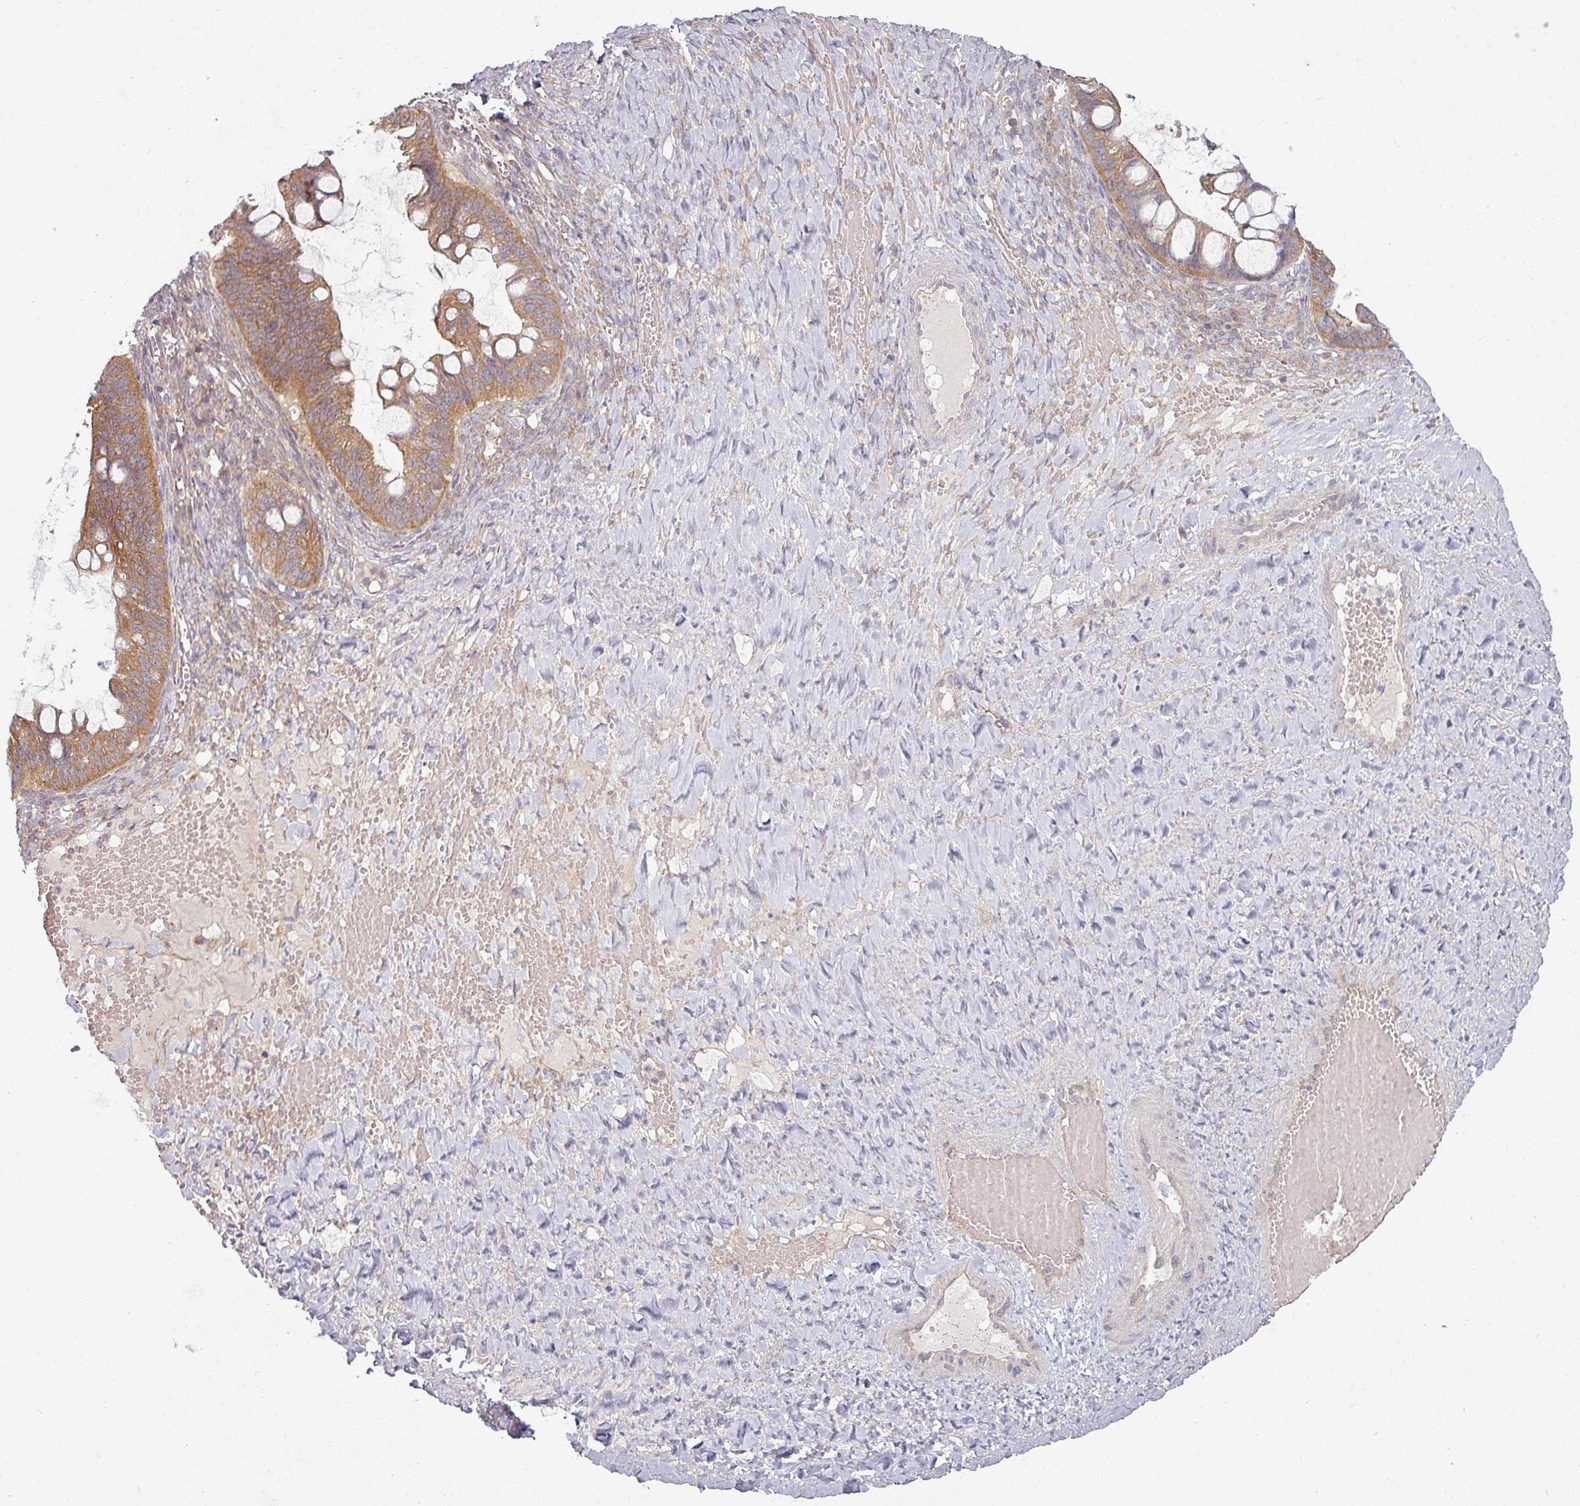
{"staining": {"intensity": "moderate", "quantity": ">75%", "location": "cytoplasmic/membranous"}, "tissue": "ovarian cancer", "cell_type": "Tumor cells", "image_type": "cancer", "snomed": [{"axis": "morphology", "description": "Cystadenocarcinoma, mucinous, NOS"}, {"axis": "topography", "description": "Ovary"}], "caption": "Immunohistochemical staining of ovarian cancer reveals moderate cytoplasmic/membranous protein positivity in approximately >75% of tumor cells.", "gene": "PLEKHJ1", "patient": {"sex": "female", "age": 73}}